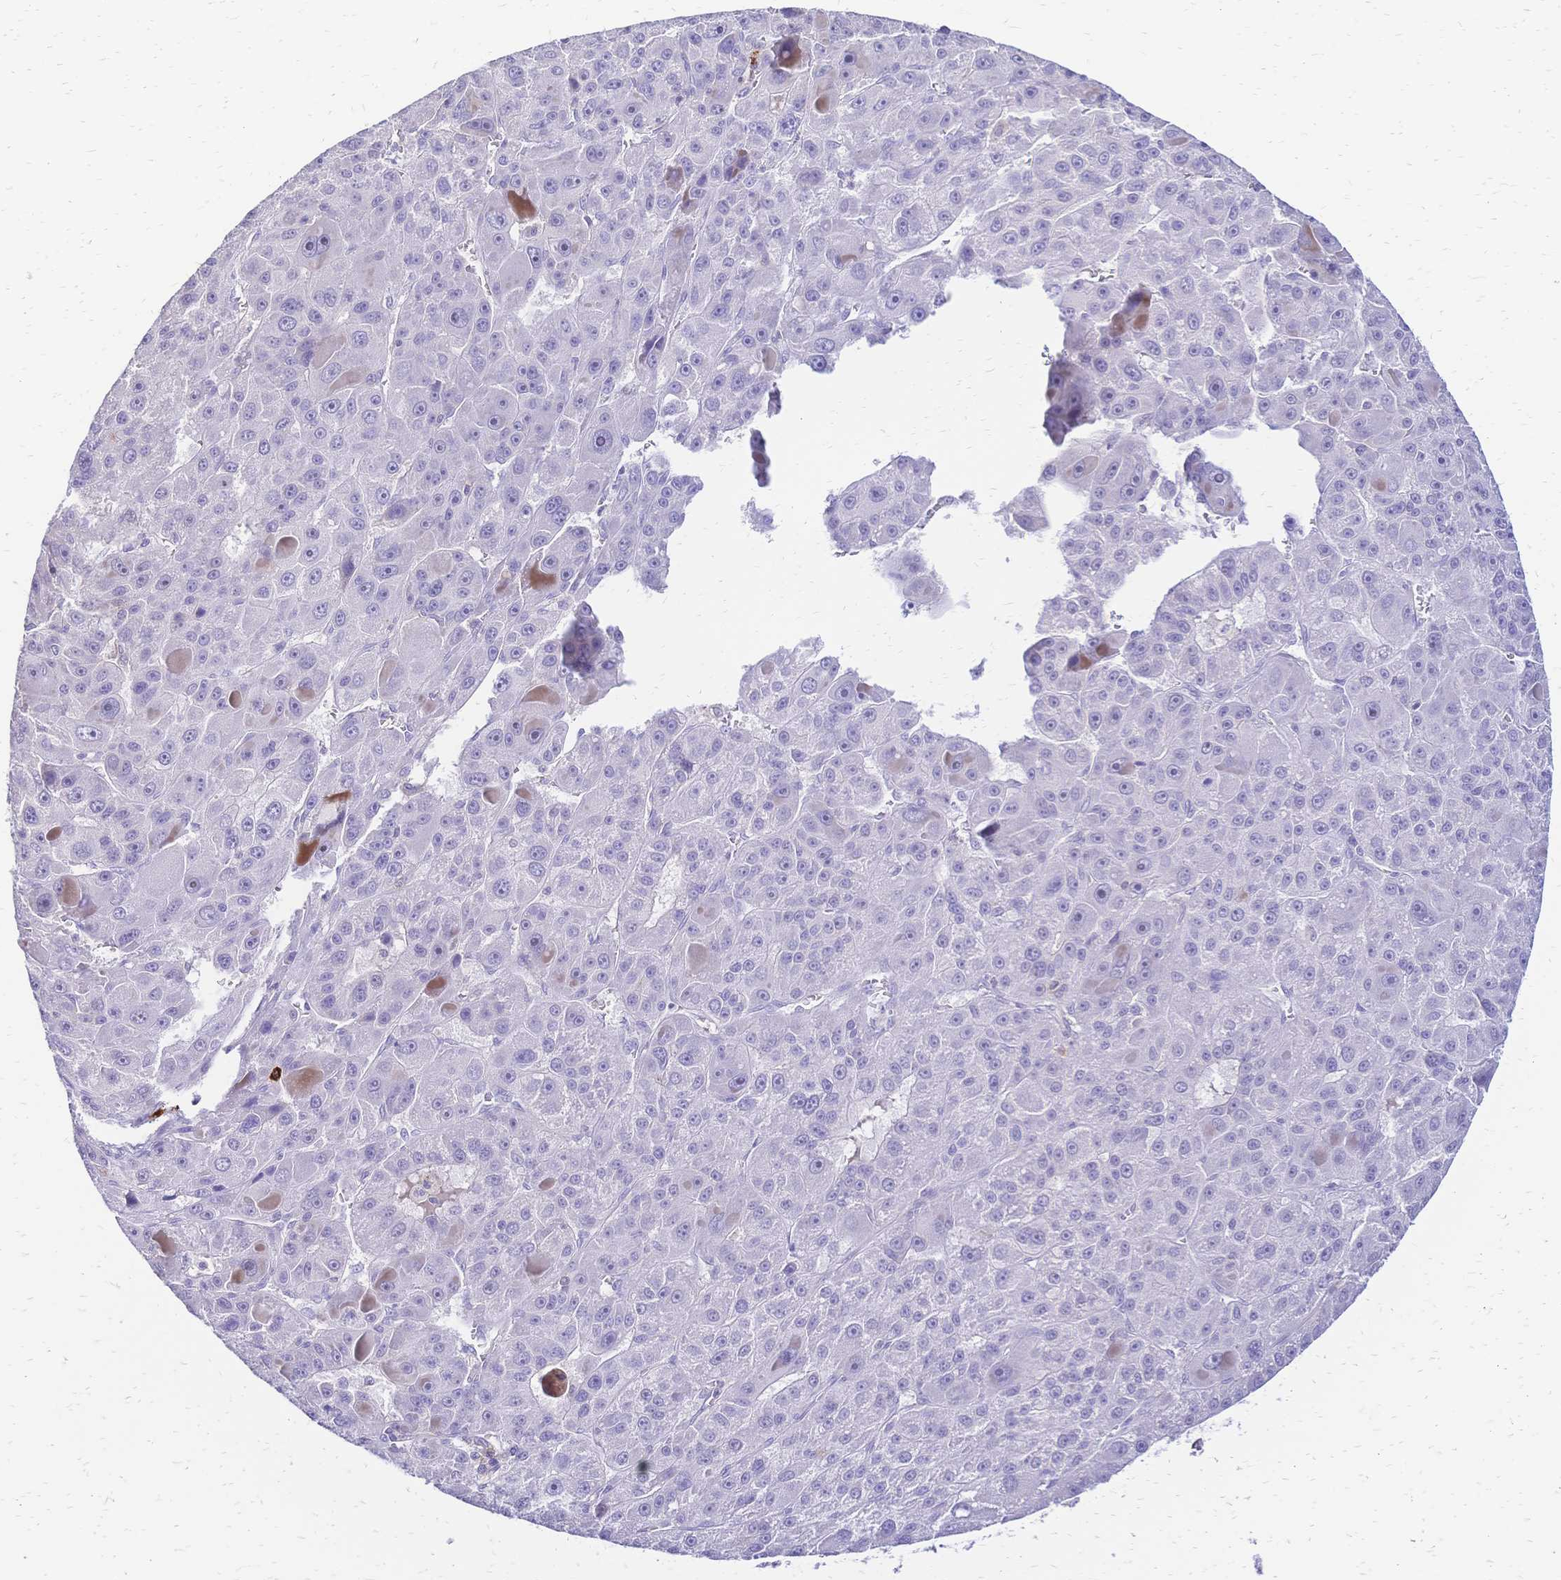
{"staining": {"intensity": "negative", "quantity": "none", "location": "none"}, "tissue": "liver cancer", "cell_type": "Tumor cells", "image_type": "cancer", "snomed": [{"axis": "morphology", "description": "Carcinoma, Hepatocellular, NOS"}, {"axis": "topography", "description": "Liver"}], "caption": "This is an immunohistochemistry image of liver hepatocellular carcinoma. There is no staining in tumor cells.", "gene": "IL2RA", "patient": {"sex": "male", "age": 76}}